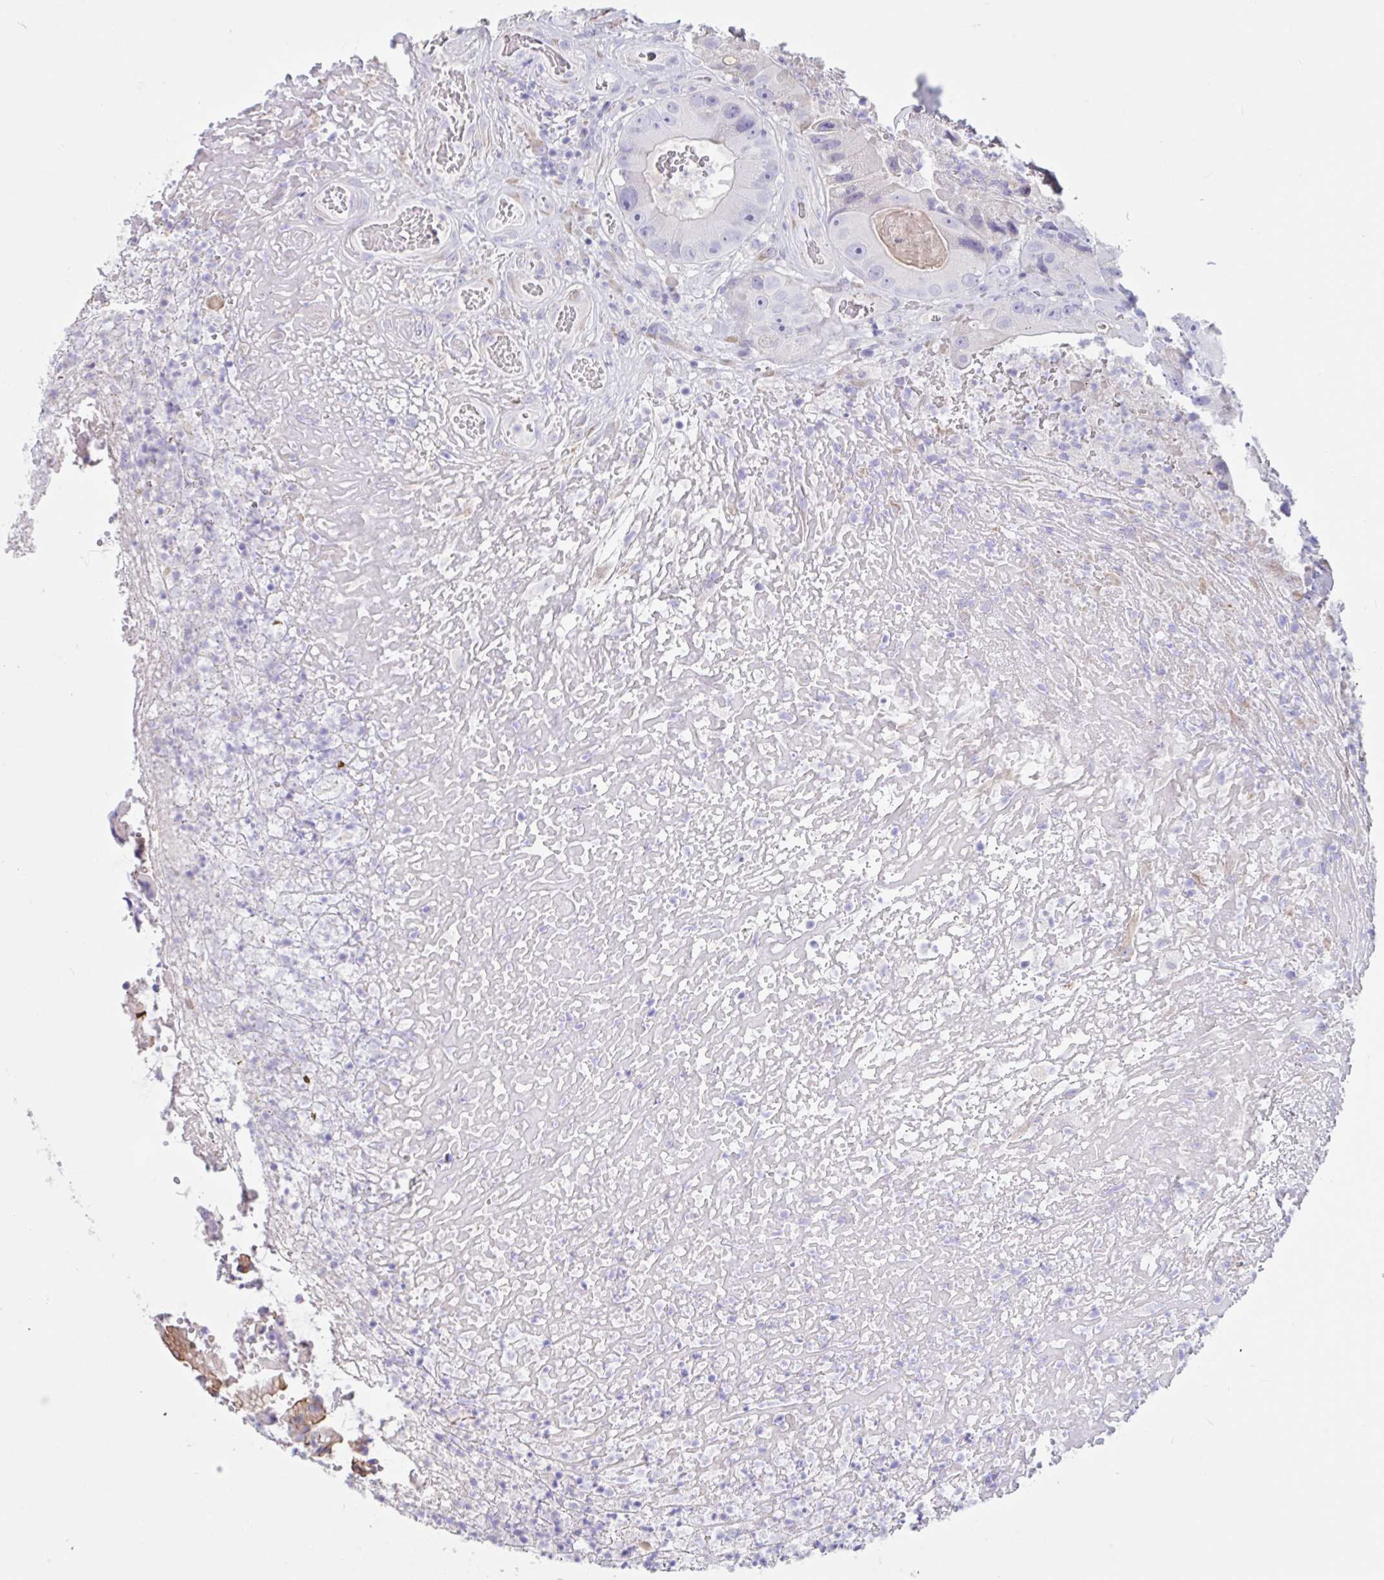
{"staining": {"intensity": "negative", "quantity": "none", "location": "none"}, "tissue": "colorectal cancer", "cell_type": "Tumor cells", "image_type": "cancer", "snomed": [{"axis": "morphology", "description": "Adenocarcinoma, NOS"}, {"axis": "topography", "description": "Colon"}], "caption": "IHC photomicrograph of neoplastic tissue: adenocarcinoma (colorectal) stained with DAB displays no significant protein staining in tumor cells.", "gene": "TNNC1", "patient": {"sex": "female", "age": 86}}